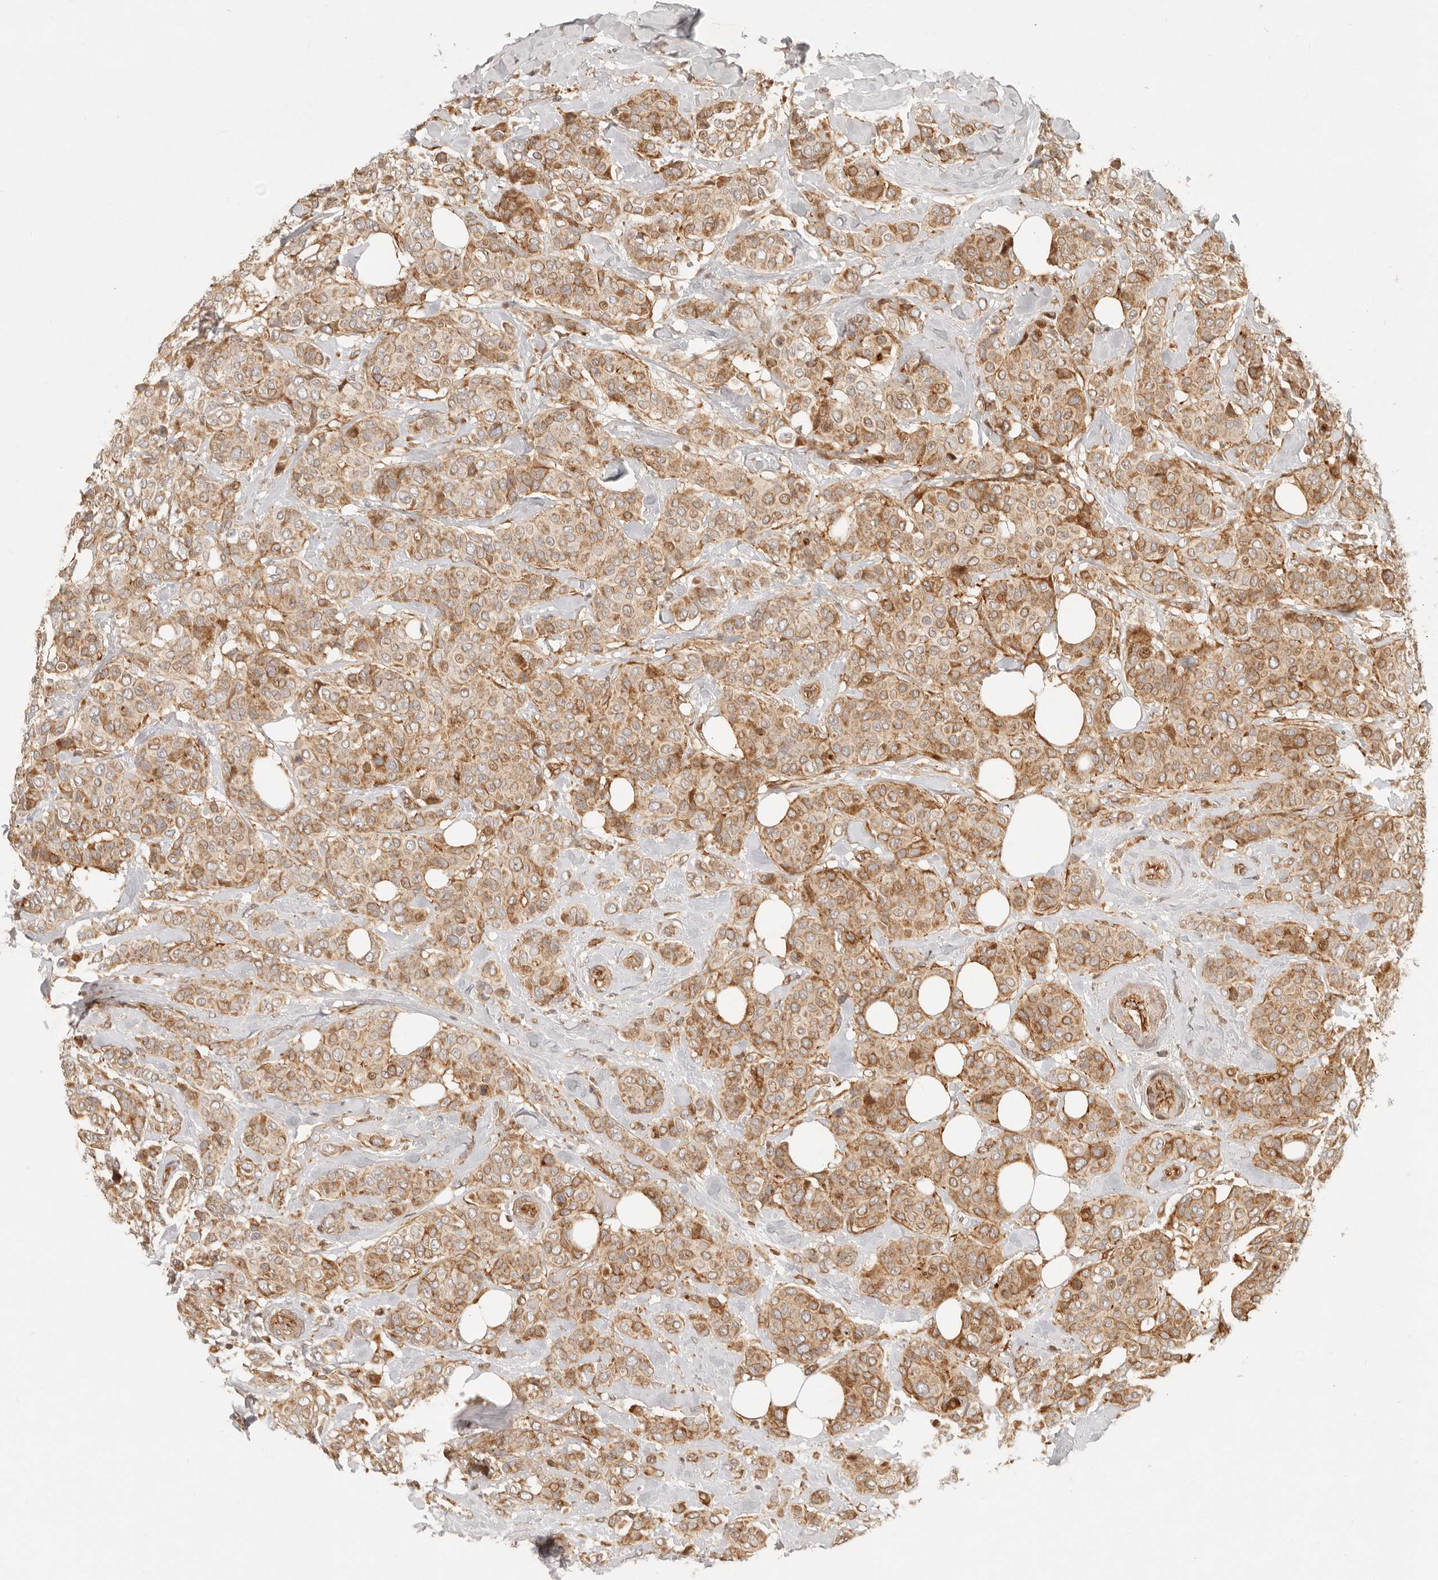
{"staining": {"intensity": "moderate", "quantity": ">75%", "location": "cytoplasmic/membranous"}, "tissue": "breast cancer", "cell_type": "Tumor cells", "image_type": "cancer", "snomed": [{"axis": "morphology", "description": "Lobular carcinoma"}, {"axis": "topography", "description": "Breast"}], "caption": "This histopathology image shows lobular carcinoma (breast) stained with immunohistochemistry to label a protein in brown. The cytoplasmic/membranous of tumor cells show moderate positivity for the protein. Nuclei are counter-stained blue.", "gene": "KLHL38", "patient": {"sex": "female", "age": 51}}